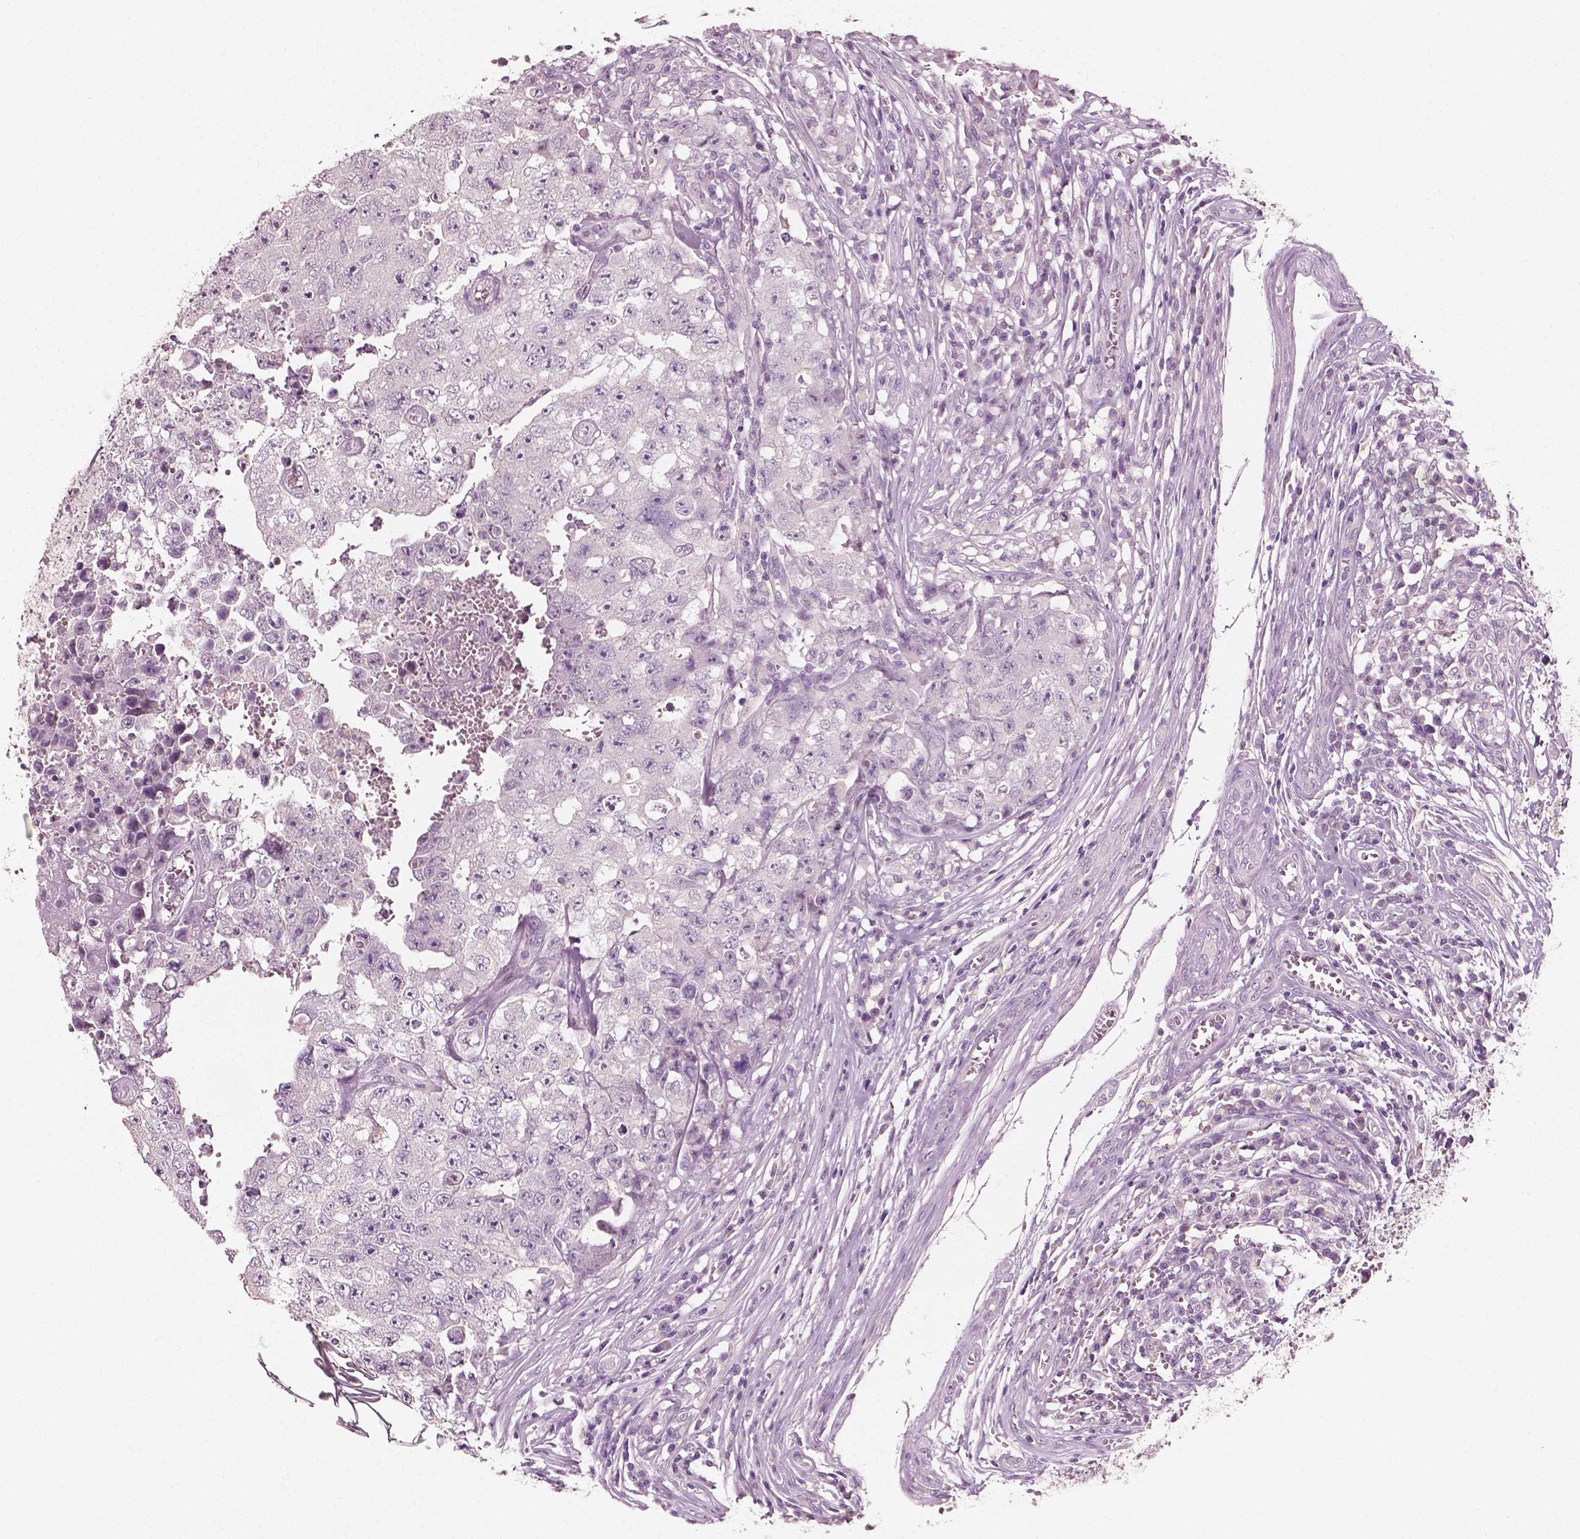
{"staining": {"intensity": "negative", "quantity": "none", "location": "none"}, "tissue": "testis cancer", "cell_type": "Tumor cells", "image_type": "cancer", "snomed": [{"axis": "morphology", "description": "Carcinoma, Embryonal, NOS"}, {"axis": "topography", "description": "Testis"}], "caption": "There is no significant staining in tumor cells of testis cancer (embryonal carcinoma).", "gene": "PLA2R1", "patient": {"sex": "male", "age": 36}}